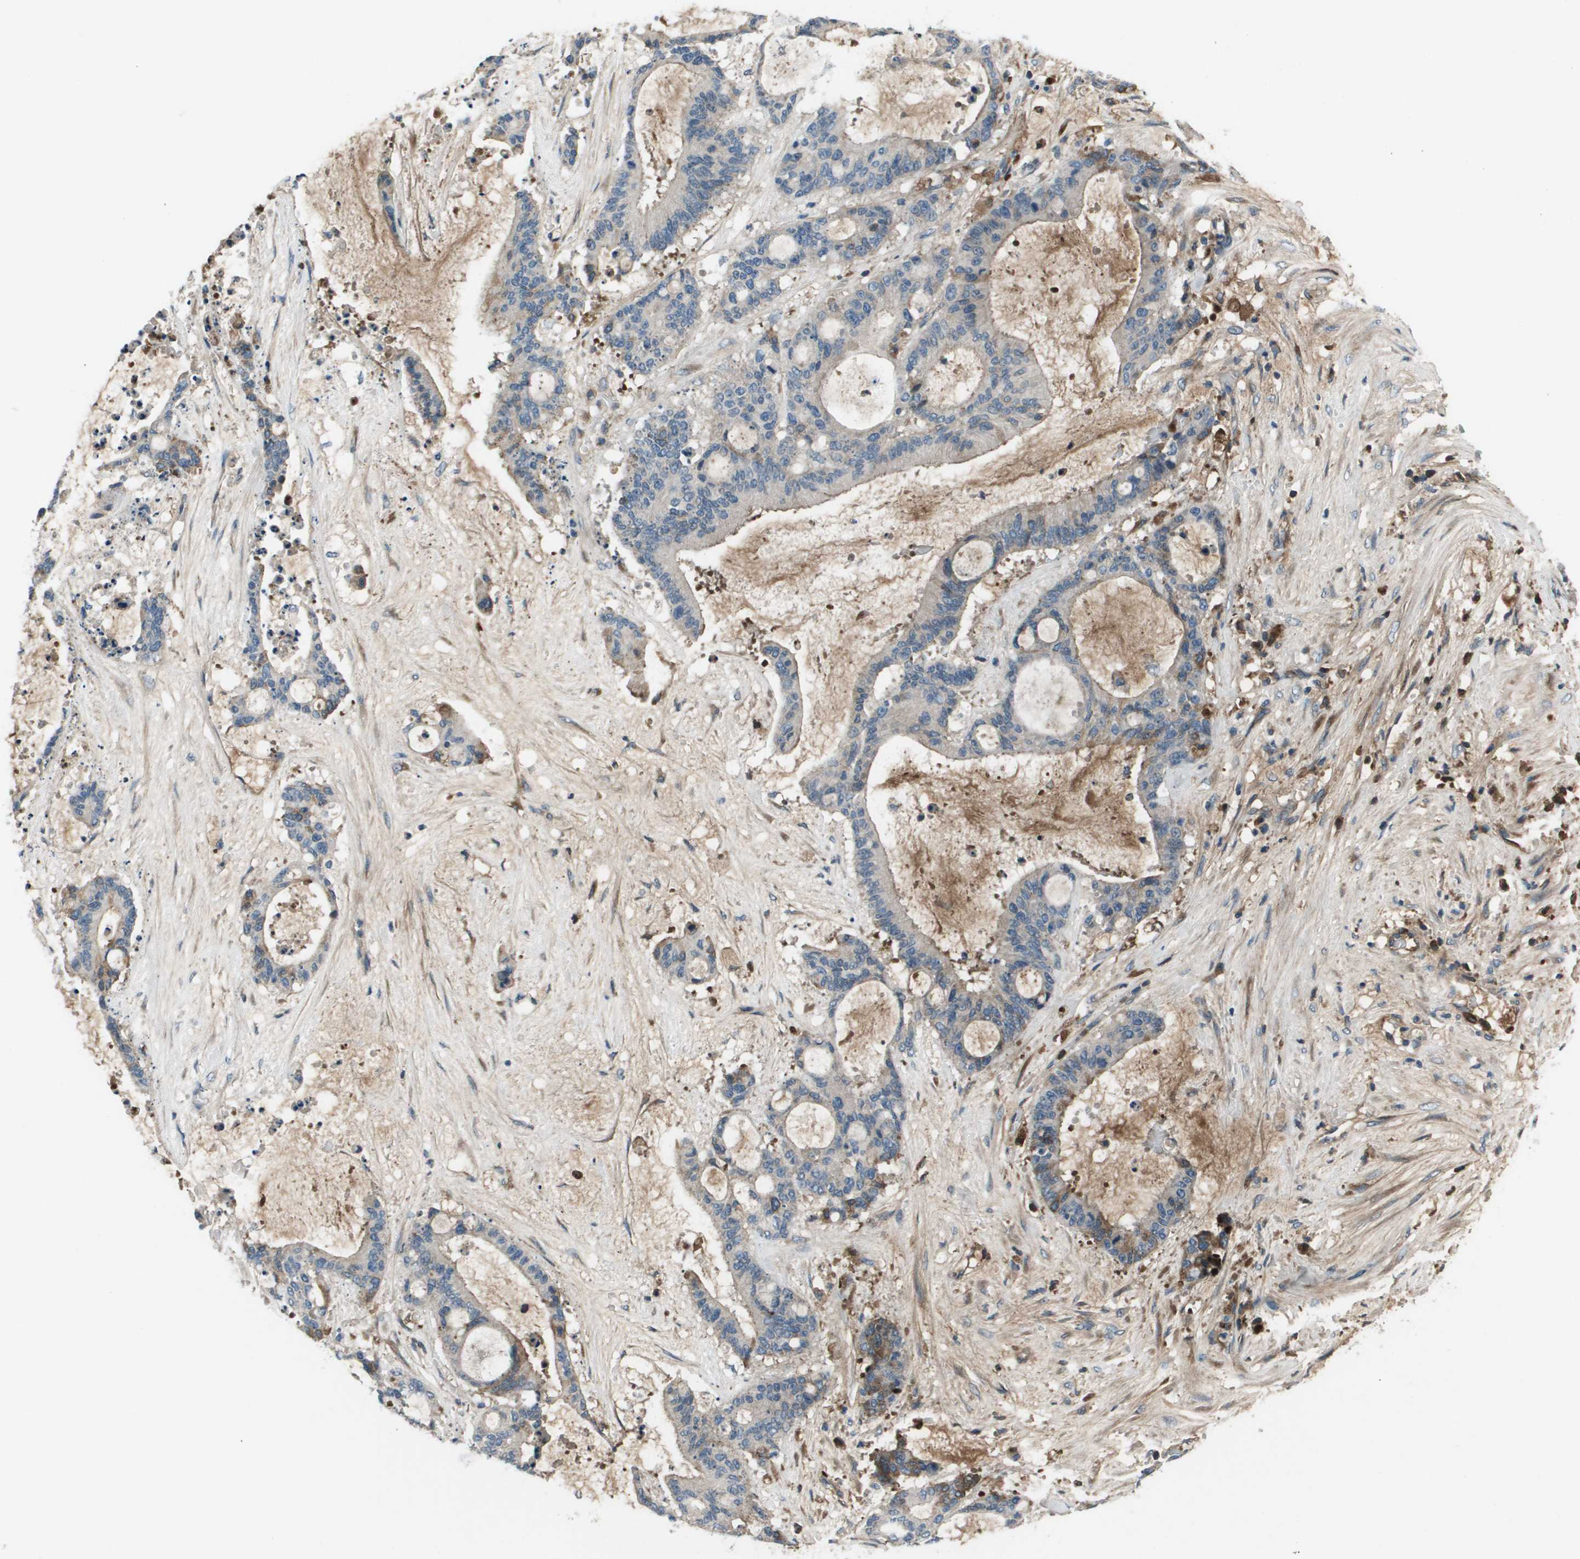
{"staining": {"intensity": "weak", "quantity": "<25%", "location": "cytoplasmic/membranous"}, "tissue": "liver cancer", "cell_type": "Tumor cells", "image_type": "cancer", "snomed": [{"axis": "morphology", "description": "Cholangiocarcinoma"}, {"axis": "topography", "description": "Liver"}], "caption": "Immunohistochemical staining of cholangiocarcinoma (liver) exhibits no significant staining in tumor cells.", "gene": "PCOLCE", "patient": {"sex": "female", "age": 73}}